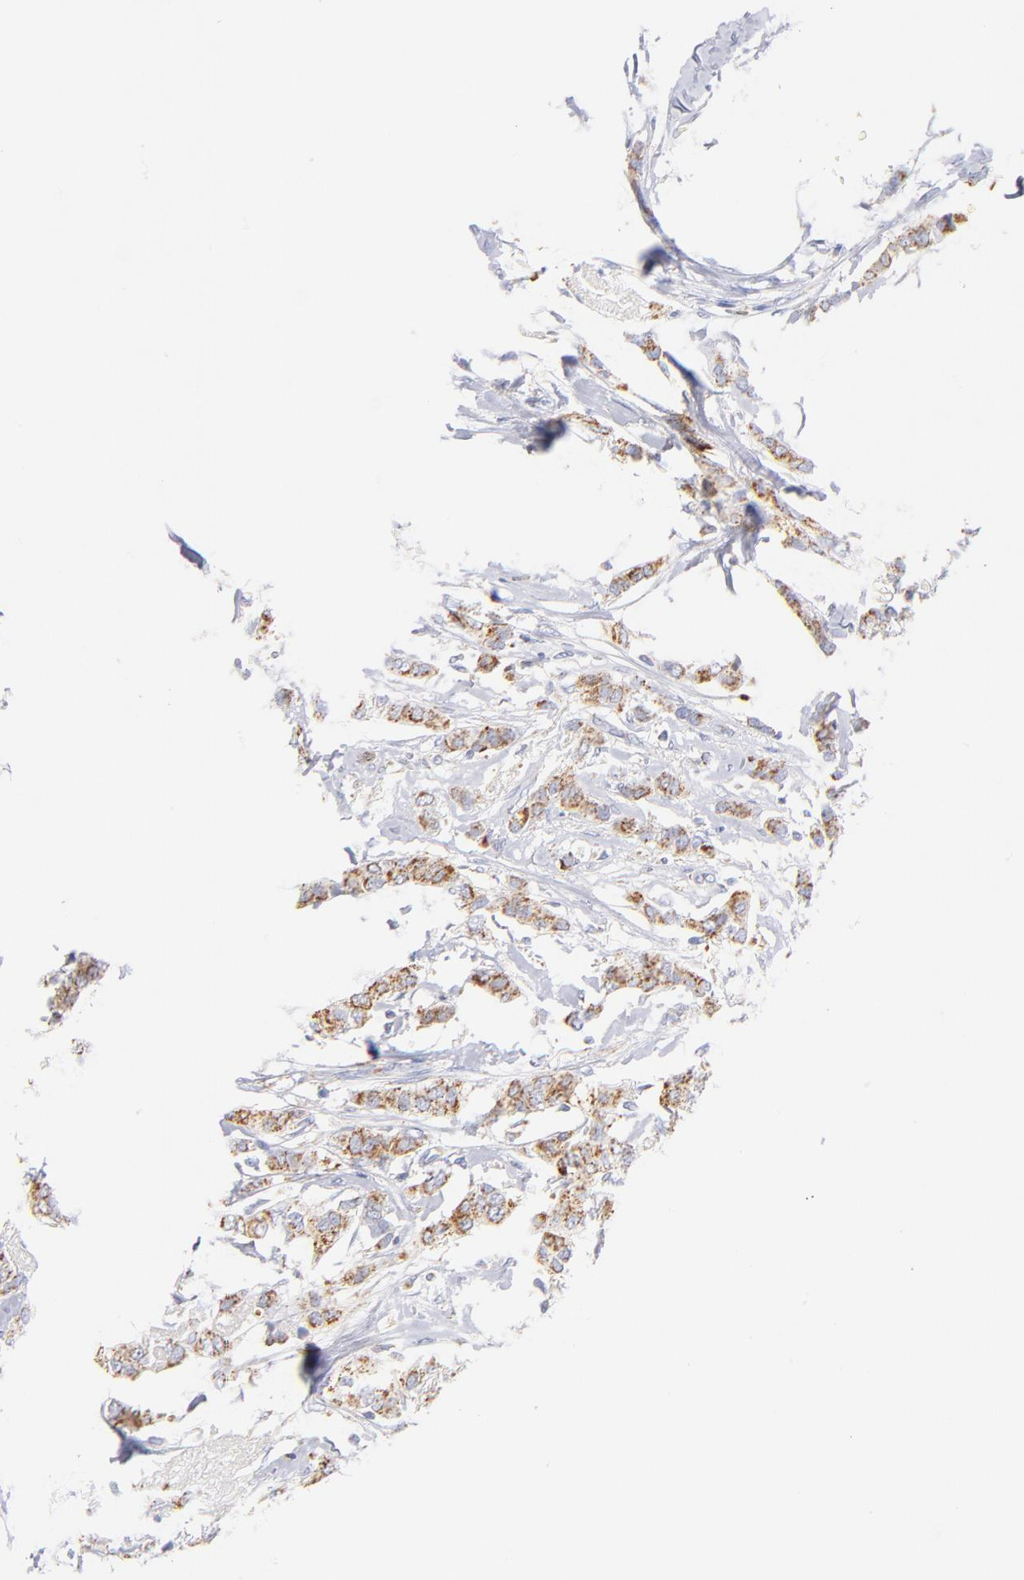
{"staining": {"intensity": "moderate", "quantity": ">75%", "location": "cytoplasmic/membranous"}, "tissue": "breast cancer", "cell_type": "Tumor cells", "image_type": "cancer", "snomed": [{"axis": "morphology", "description": "Lobular carcinoma"}, {"axis": "topography", "description": "Breast"}], "caption": "The image displays immunohistochemical staining of breast cancer. There is moderate cytoplasmic/membranous staining is appreciated in about >75% of tumor cells.", "gene": "AIFM1", "patient": {"sex": "female", "age": 55}}